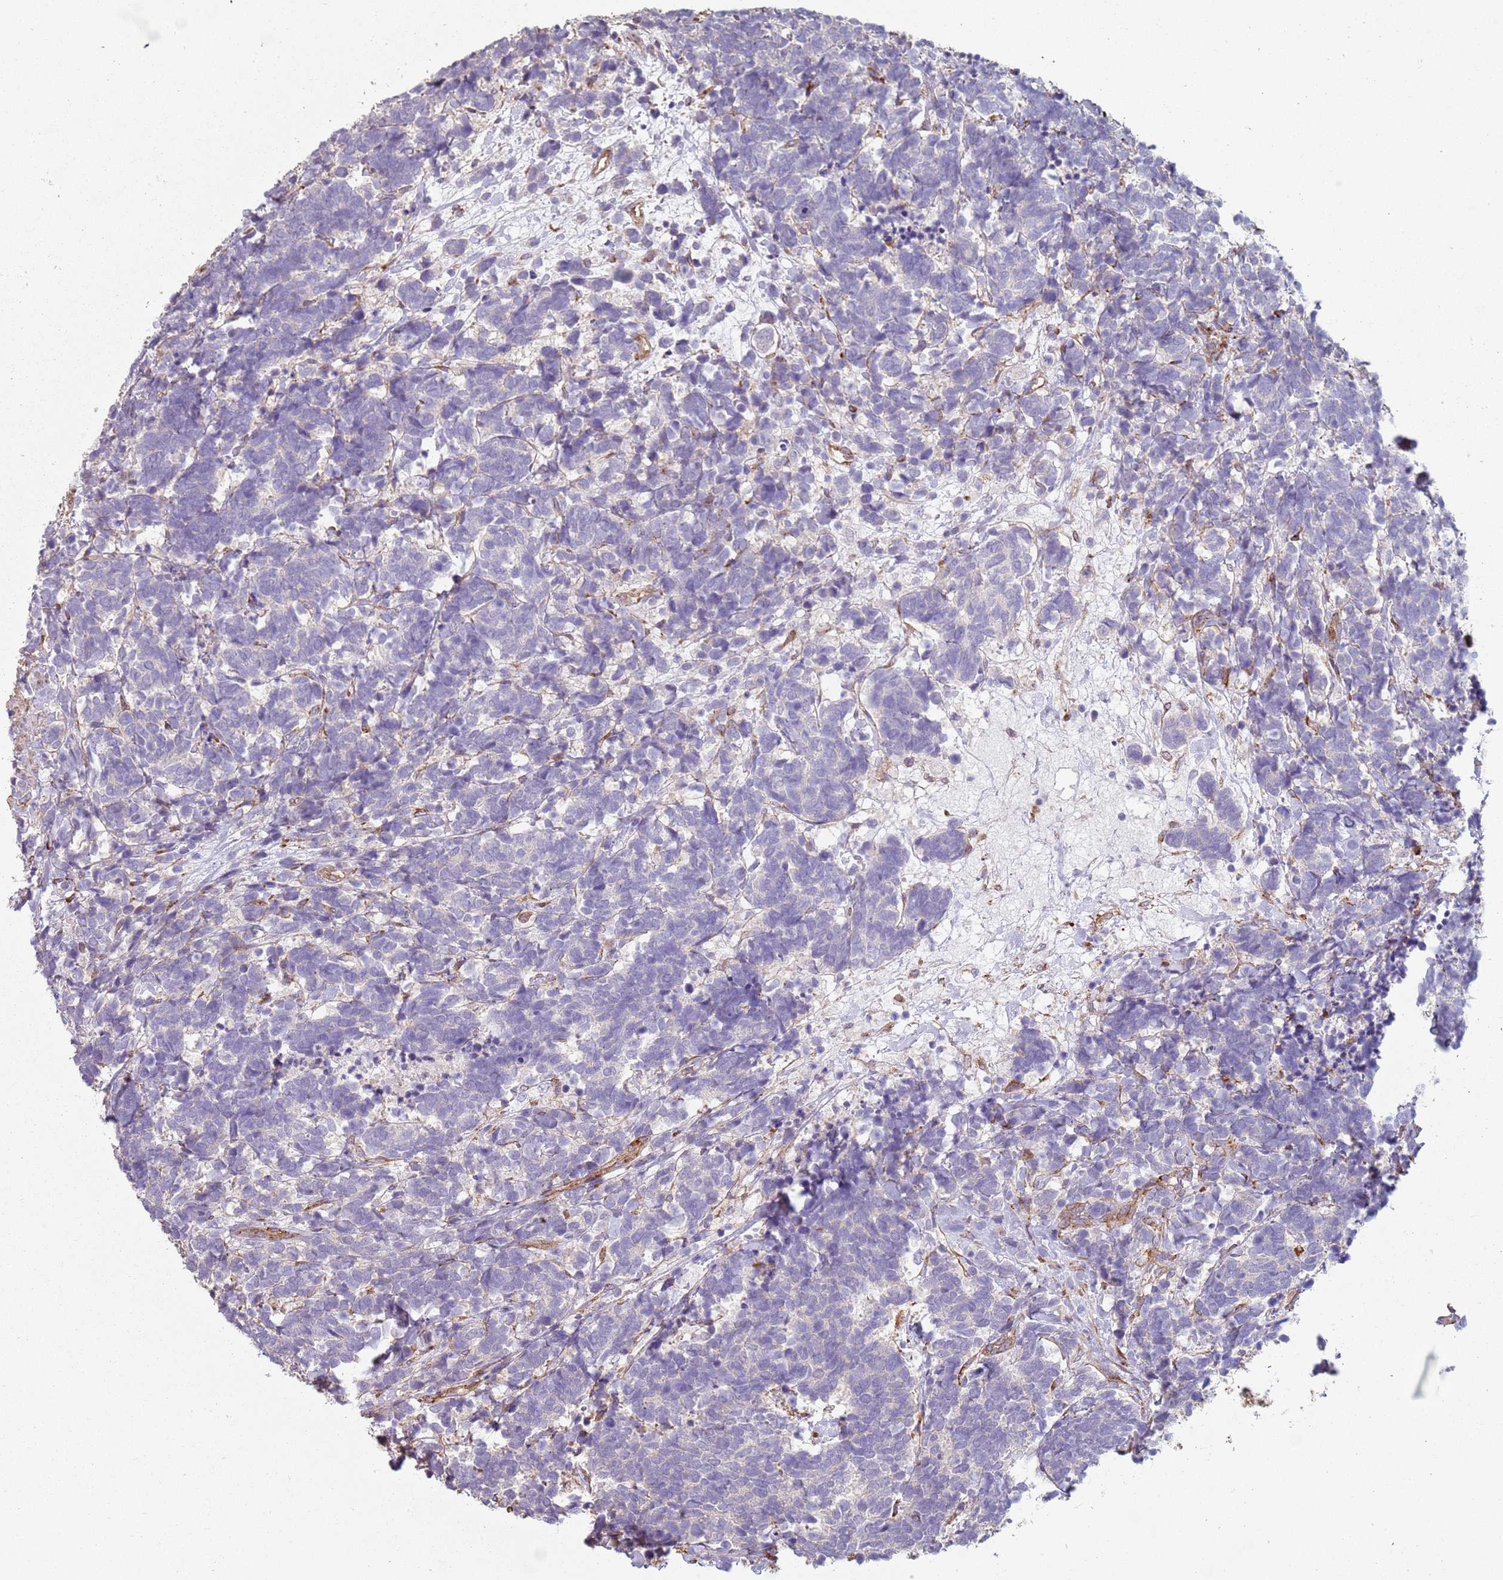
{"staining": {"intensity": "negative", "quantity": "none", "location": "none"}, "tissue": "carcinoid", "cell_type": "Tumor cells", "image_type": "cancer", "snomed": [{"axis": "morphology", "description": "Carcinoma, NOS"}, {"axis": "morphology", "description": "Carcinoid, malignant, NOS"}, {"axis": "topography", "description": "Prostate"}], "caption": "Tumor cells show no significant protein staining in malignant carcinoid.", "gene": "PHLPP2", "patient": {"sex": "male", "age": 57}}